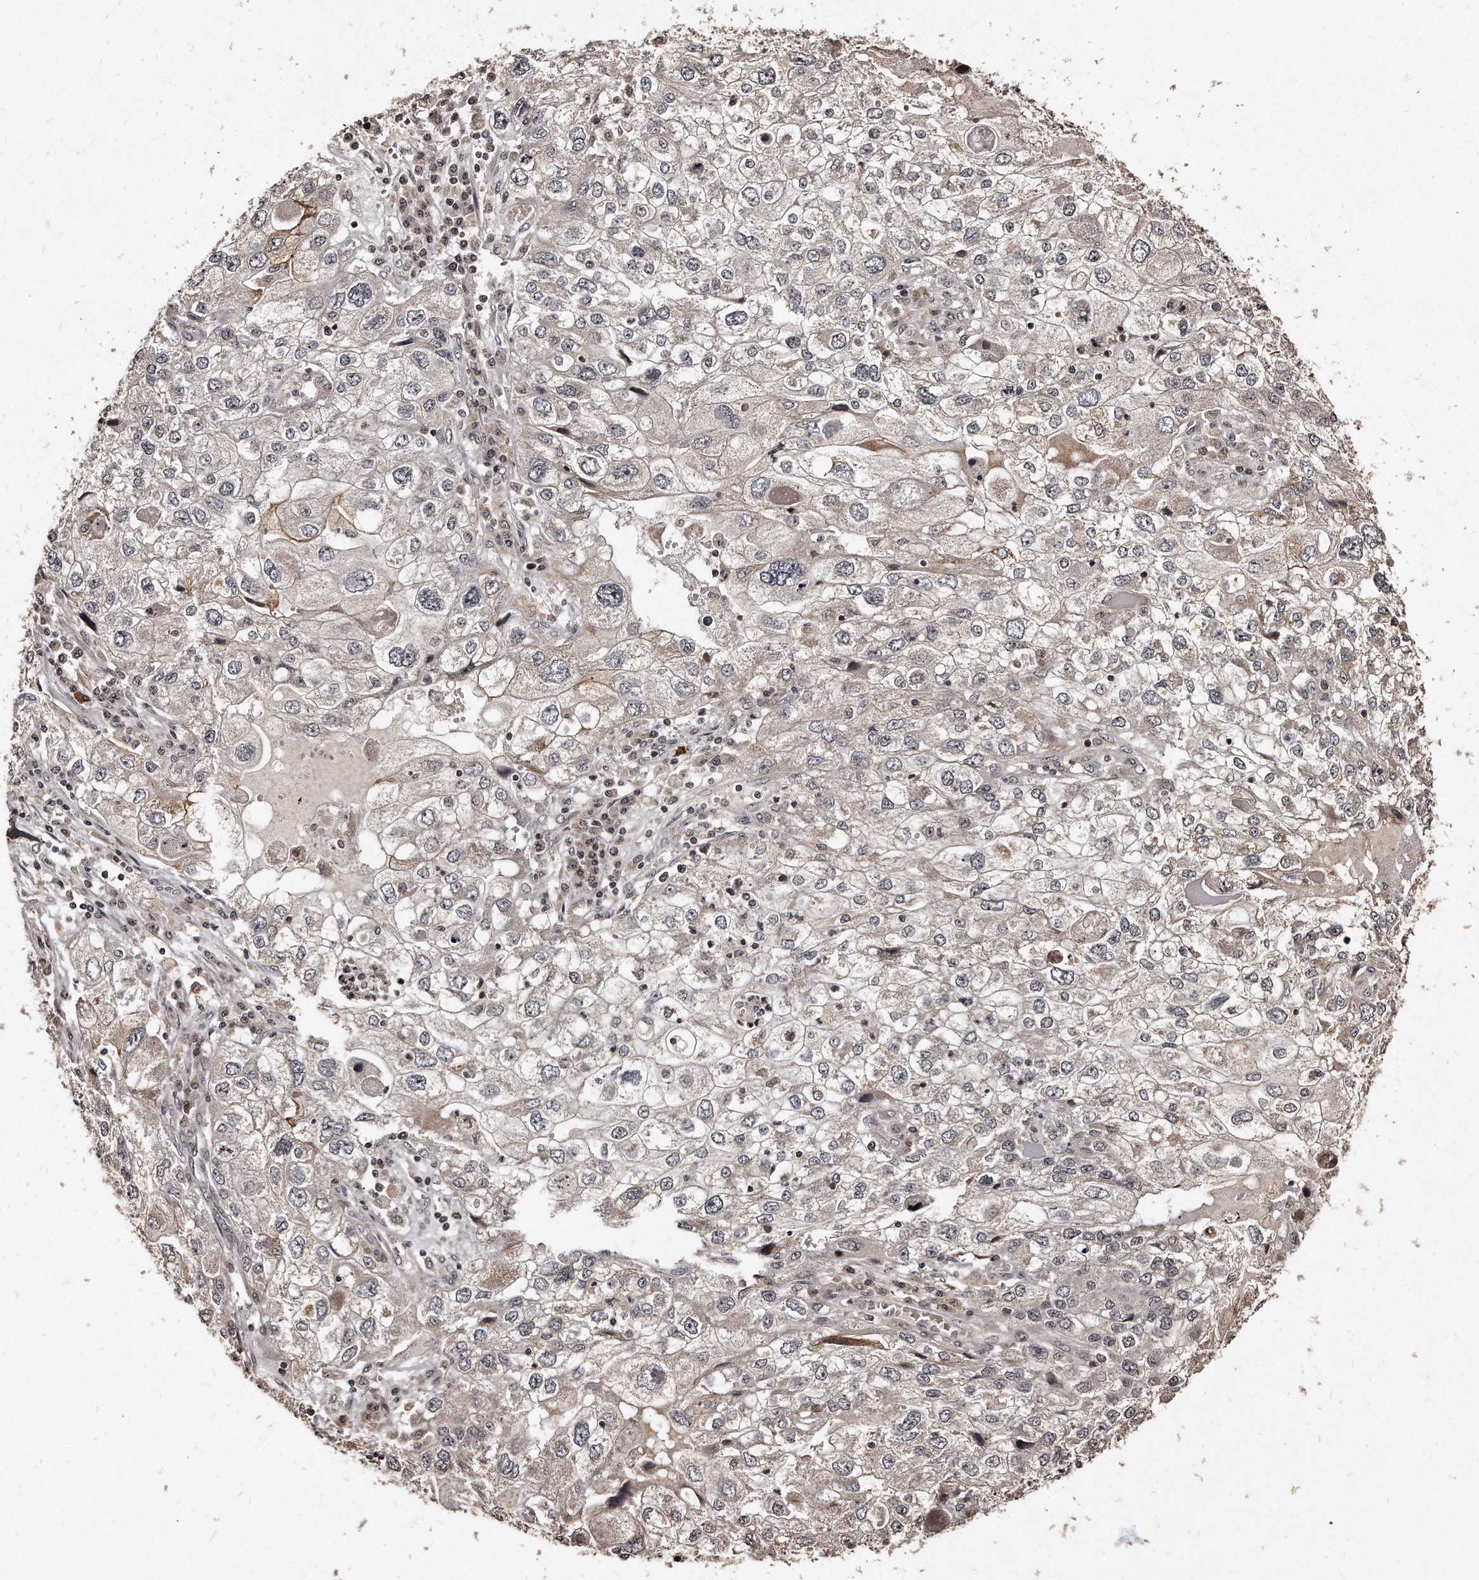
{"staining": {"intensity": "weak", "quantity": "<25%", "location": "cytoplasmic/membranous"}, "tissue": "endometrial cancer", "cell_type": "Tumor cells", "image_type": "cancer", "snomed": [{"axis": "morphology", "description": "Adenocarcinoma, NOS"}, {"axis": "topography", "description": "Endometrium"}], "caption": "Immunohistochemistry (IHC) micrograph of neoplastic tissue: human endometrial adenocarcinoma stained with DAB exhibits no significant protein positivity in tumor cells. The staining is performed using DAB (3,3'-diaminobenzidine) brown chromogen with nuclei counter-stained in using hematoxylin.", "gene": "TSHR", "patient": {"sex": "female", "age": 49}}